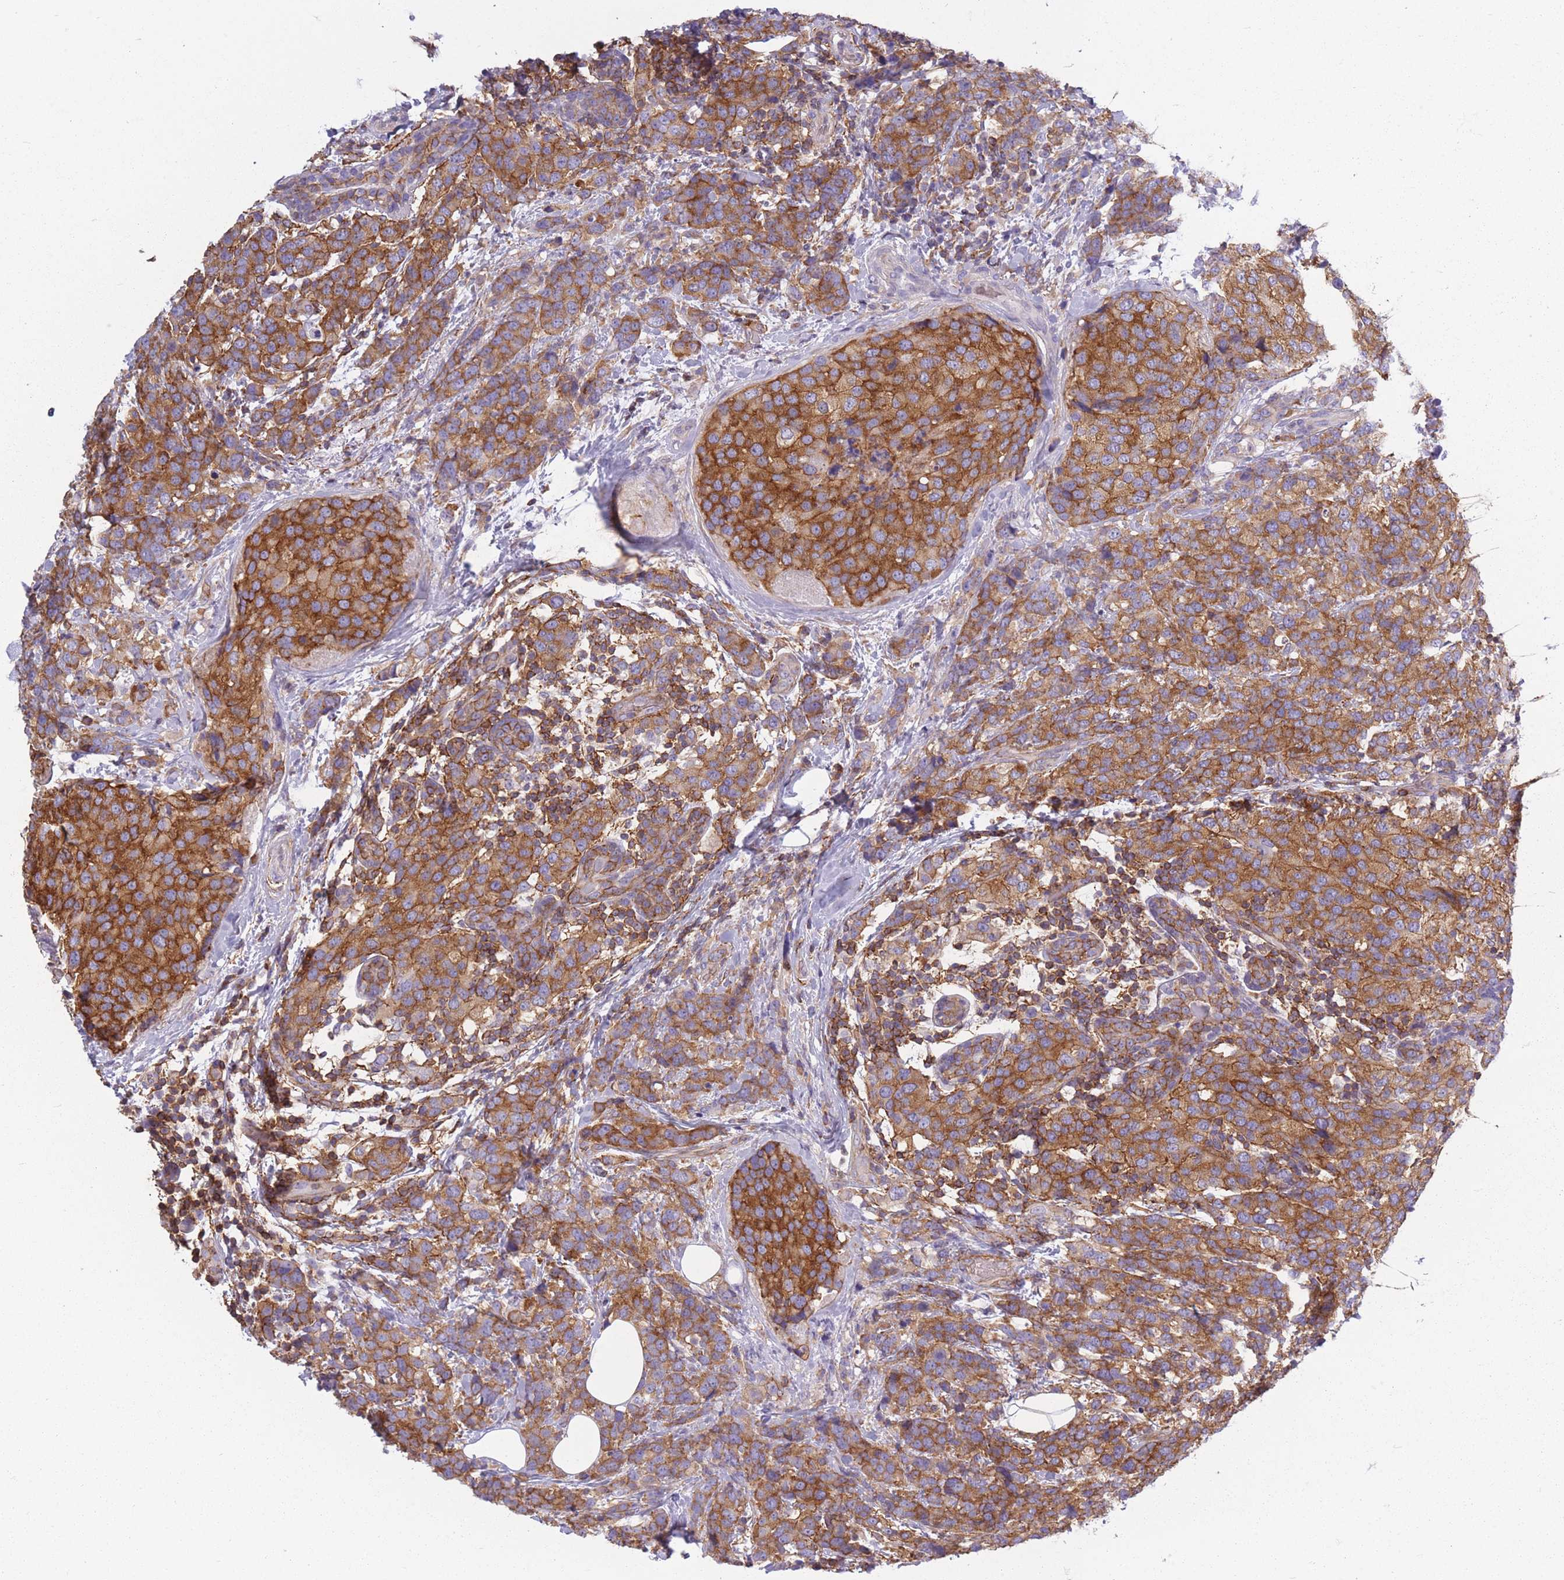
{"staining": {"intensity": "strong", "quantity": ">75%", "location": "cytoplasmic/membranous"}, "tissue": "breast cancer", "cell_type": "Tumor cells", "image_type": "cancer", "snomed": [{"axis": "morphology", "description": "Lobular carcinoma"}, {"axis": "topography", "description": "Breast"}], "caption": "Strong cytoplasmic/membranous protein staining is identified in about >75% of tumor cells in lobular carcinoma (breast). The staining is performed using DAB brown chromogen to label protein expression. The nuclei are counter-stained blue using hematoxylin.", "gene": "ADD1", "patient": {"sex": "female", "age": 59}}